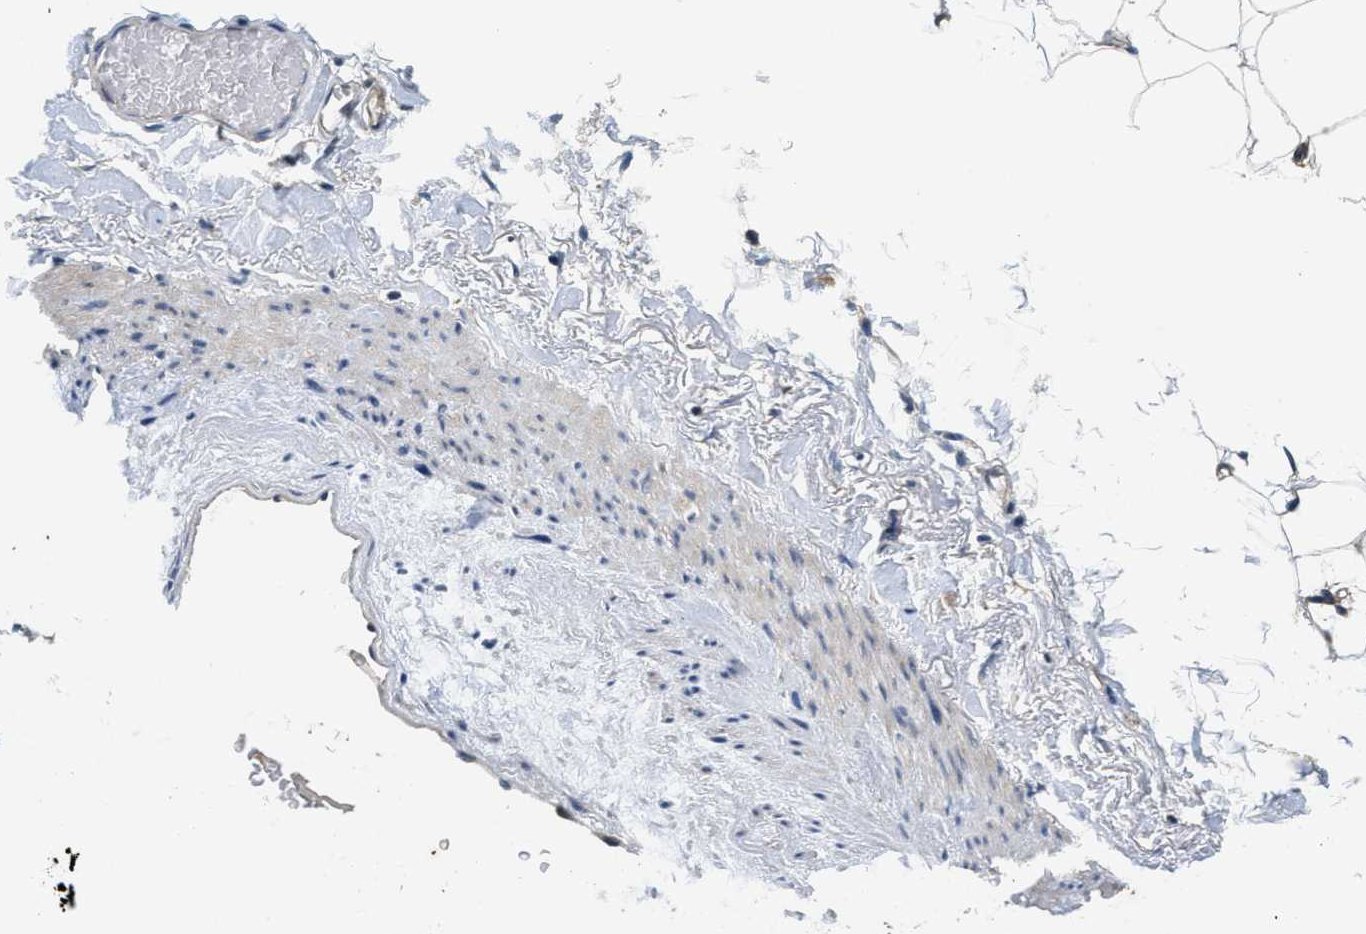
{"staining": {"intensity": "weak", "quantity": "25%-75%", "location": "cytoplasmic/membranous"}, "tissue": "adipose tissue", "cell_type": "Adipocytes", "image_type": "normal", "snomed": [{"axis": "morphology", "description": "Normal tissue, NOS"}, {"axis": "topography", "description": "Breast"}, {"axis": "topography", "description": "Soft tissue"}], "caption": "Weak cytoplasmic/membranous expression for a protein is appreciated in about 25%-75% of adipocytes of benign adipose tissue using immunohistochemistry.", "gene": "ALDH3A2", "patient": {"sex": "female", "age": 75}}